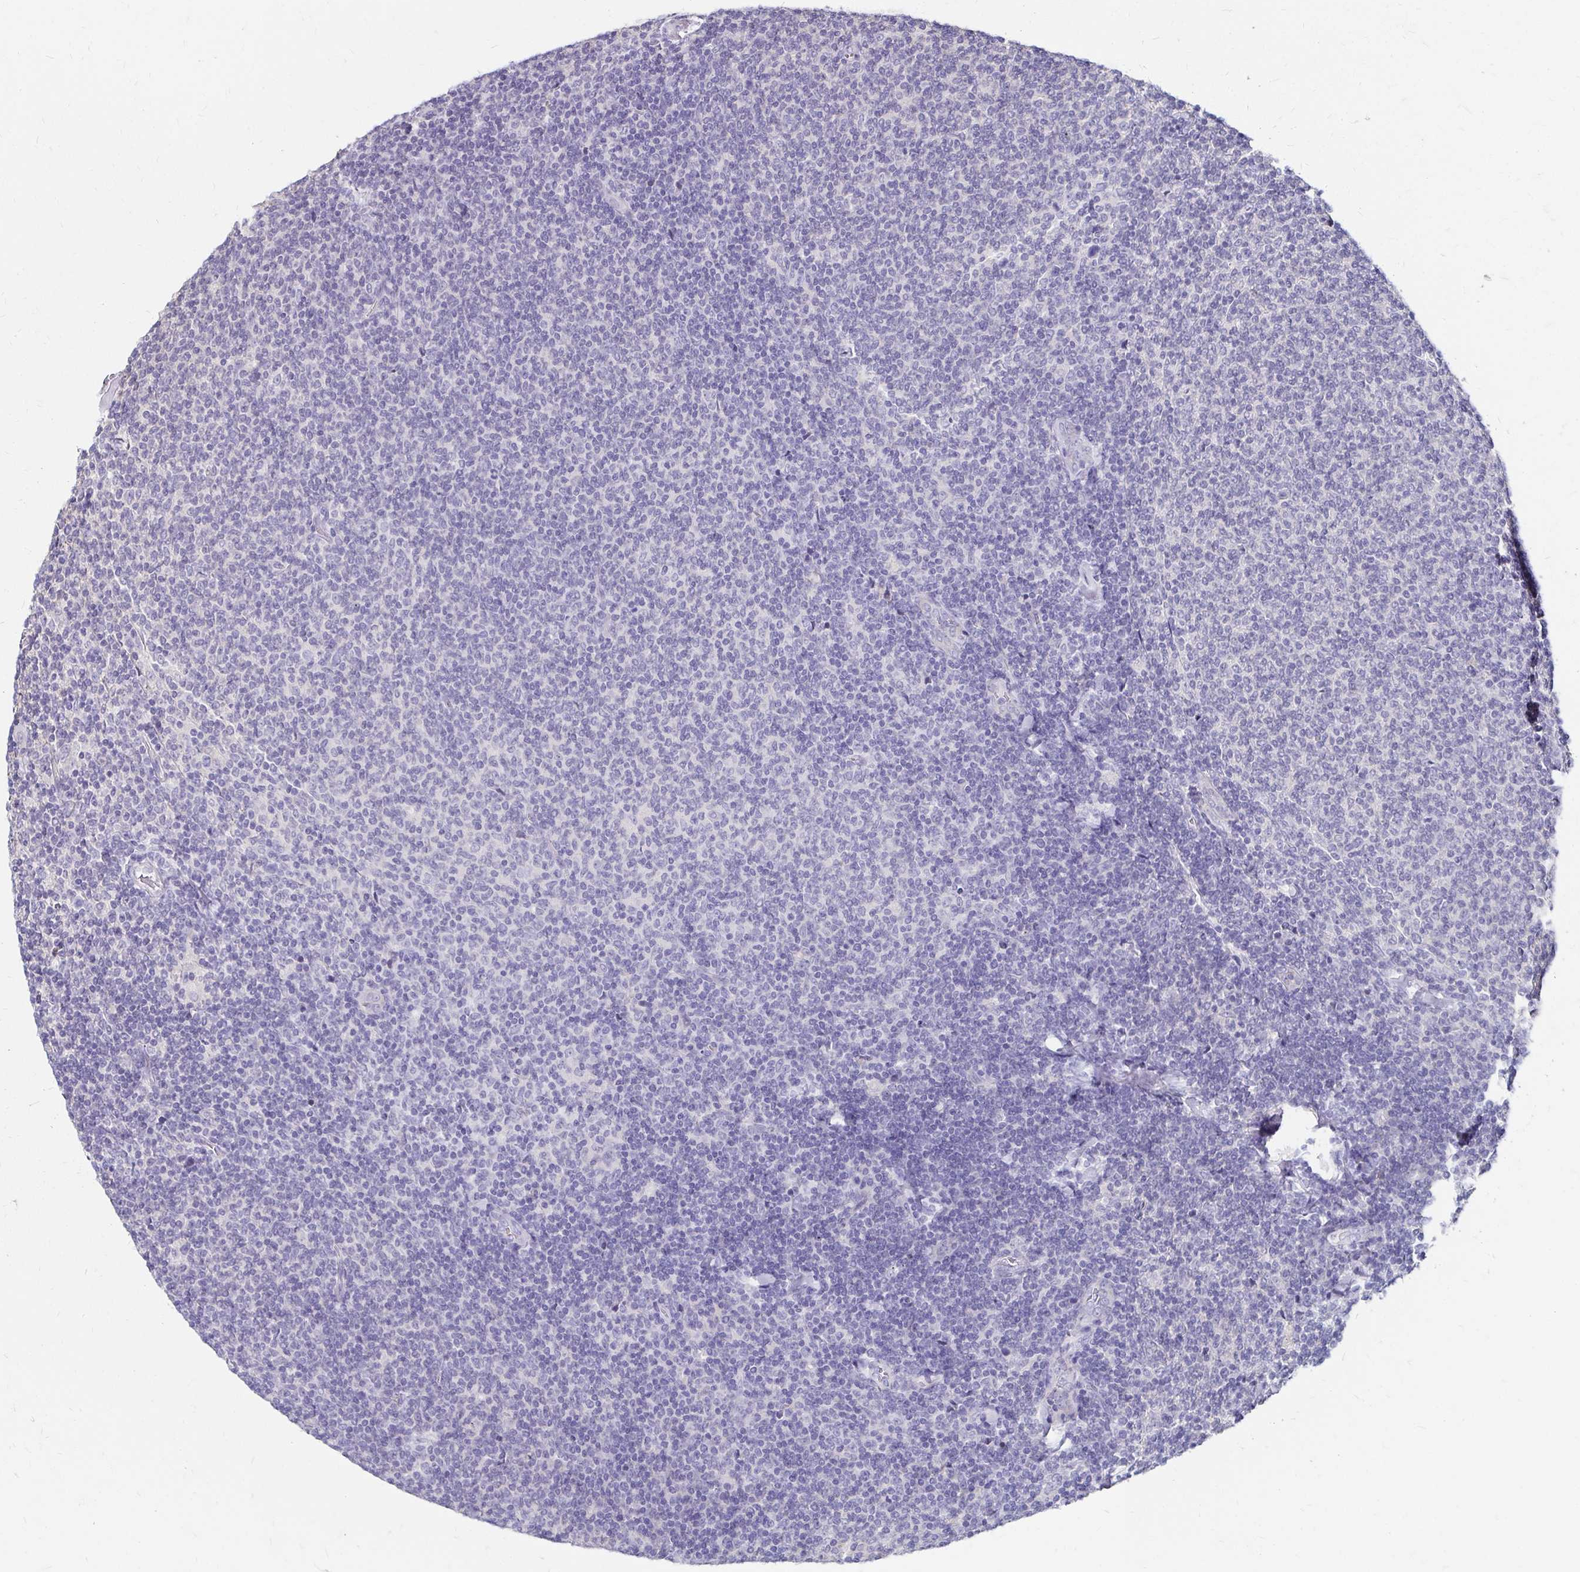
{"staining": {"intensity": "negative", "quantity": "none", "location": "none"}, "tissue": "lymphoma", "cell_type": "Tumor cells", "image_type": "cancer", "snomed": [{"axis": "morphology", "description": "Malignant lymphoma, non-Hodgkin's type, Low grade"}, {"axis": "topography", "description": "Lymph node"}], "caption": "Immunohistochemistry (IHC) micrograph of human low-grade malignant lymphoma, non-Hodgkin's type stained for a protein (brown), which shows no expression in tumor cells.", "gene": "SCG3", "patient": {"sex": "male", "age": 52}}